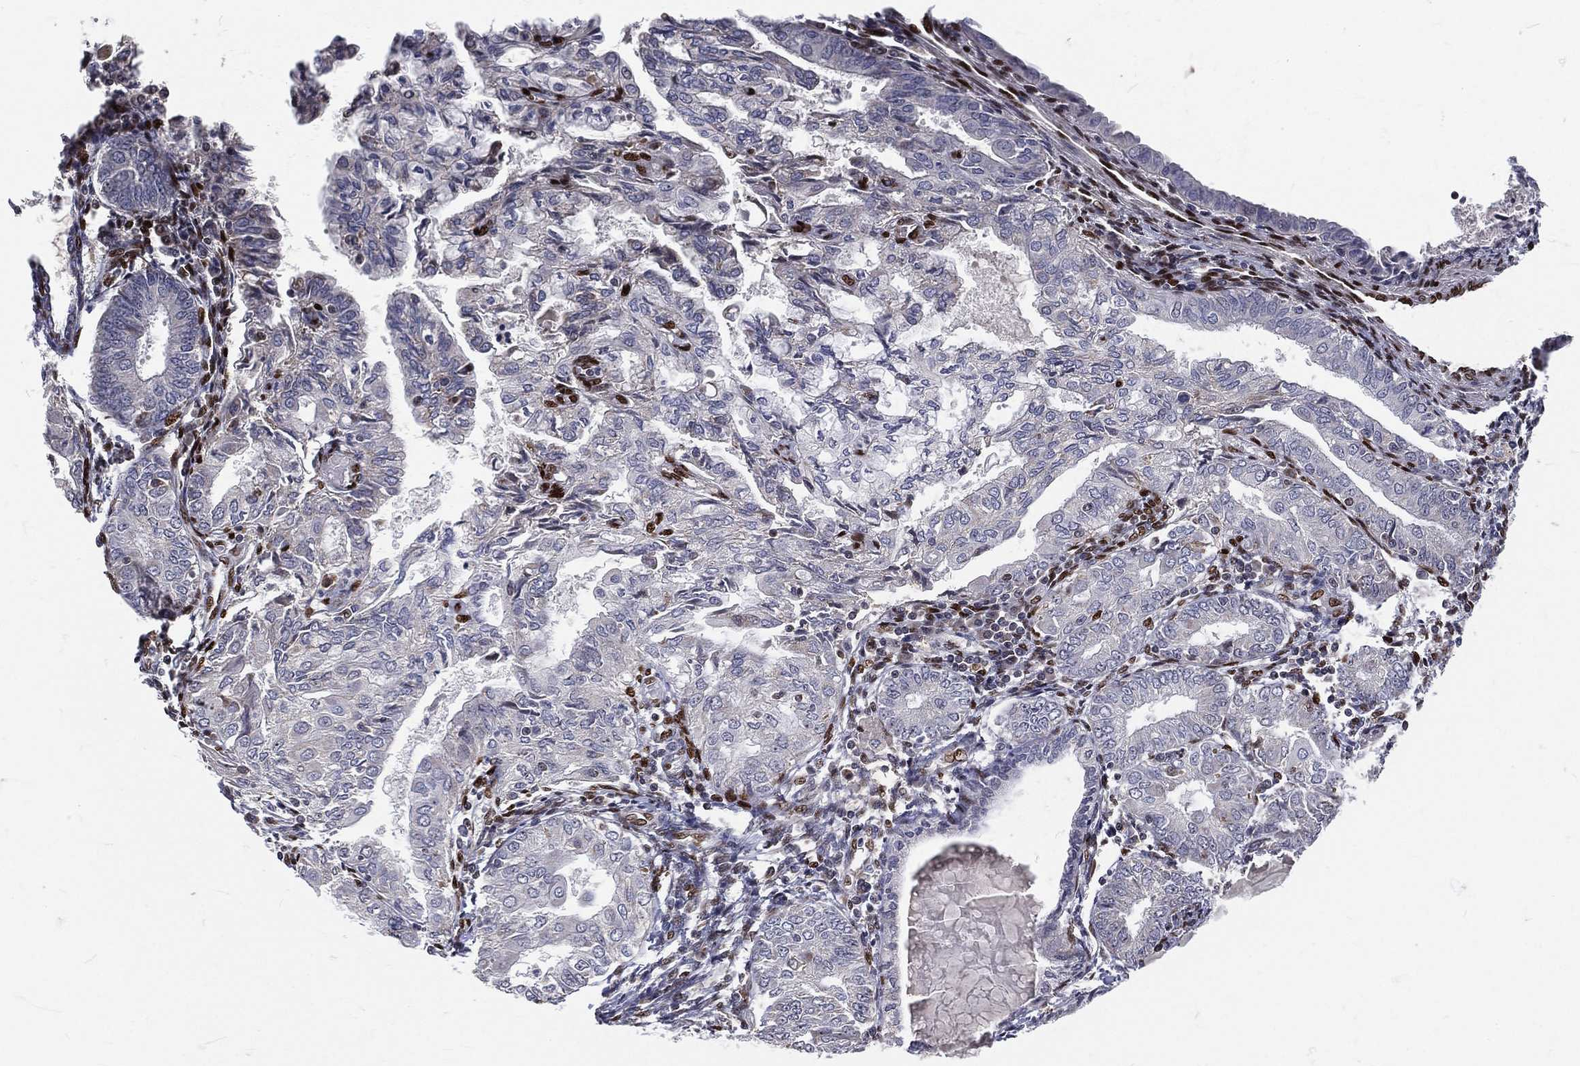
{"staining": {"intensity": "negative", "quantity": "none", "location": "none"}, "tissue": "endometrial cancer", "cell_type": "Tumor cells", "image_type": "cancer", "snomed": [{"axis": "morphology", "description": "Adenocarcinoma, NOS"}, {"axis": "topography", "description": "Endometrium"}], "caption": "Immunohistochemistry photomicrograph of neoplastic tissue: endometrial cancer (adenocarcinoma) stained with DAB (3,3'-diaminobenzidine) displays no significant protein staining in tumor cells.", "gene": "ZEB1", "patient": {"sex": "female", "age": 68}}